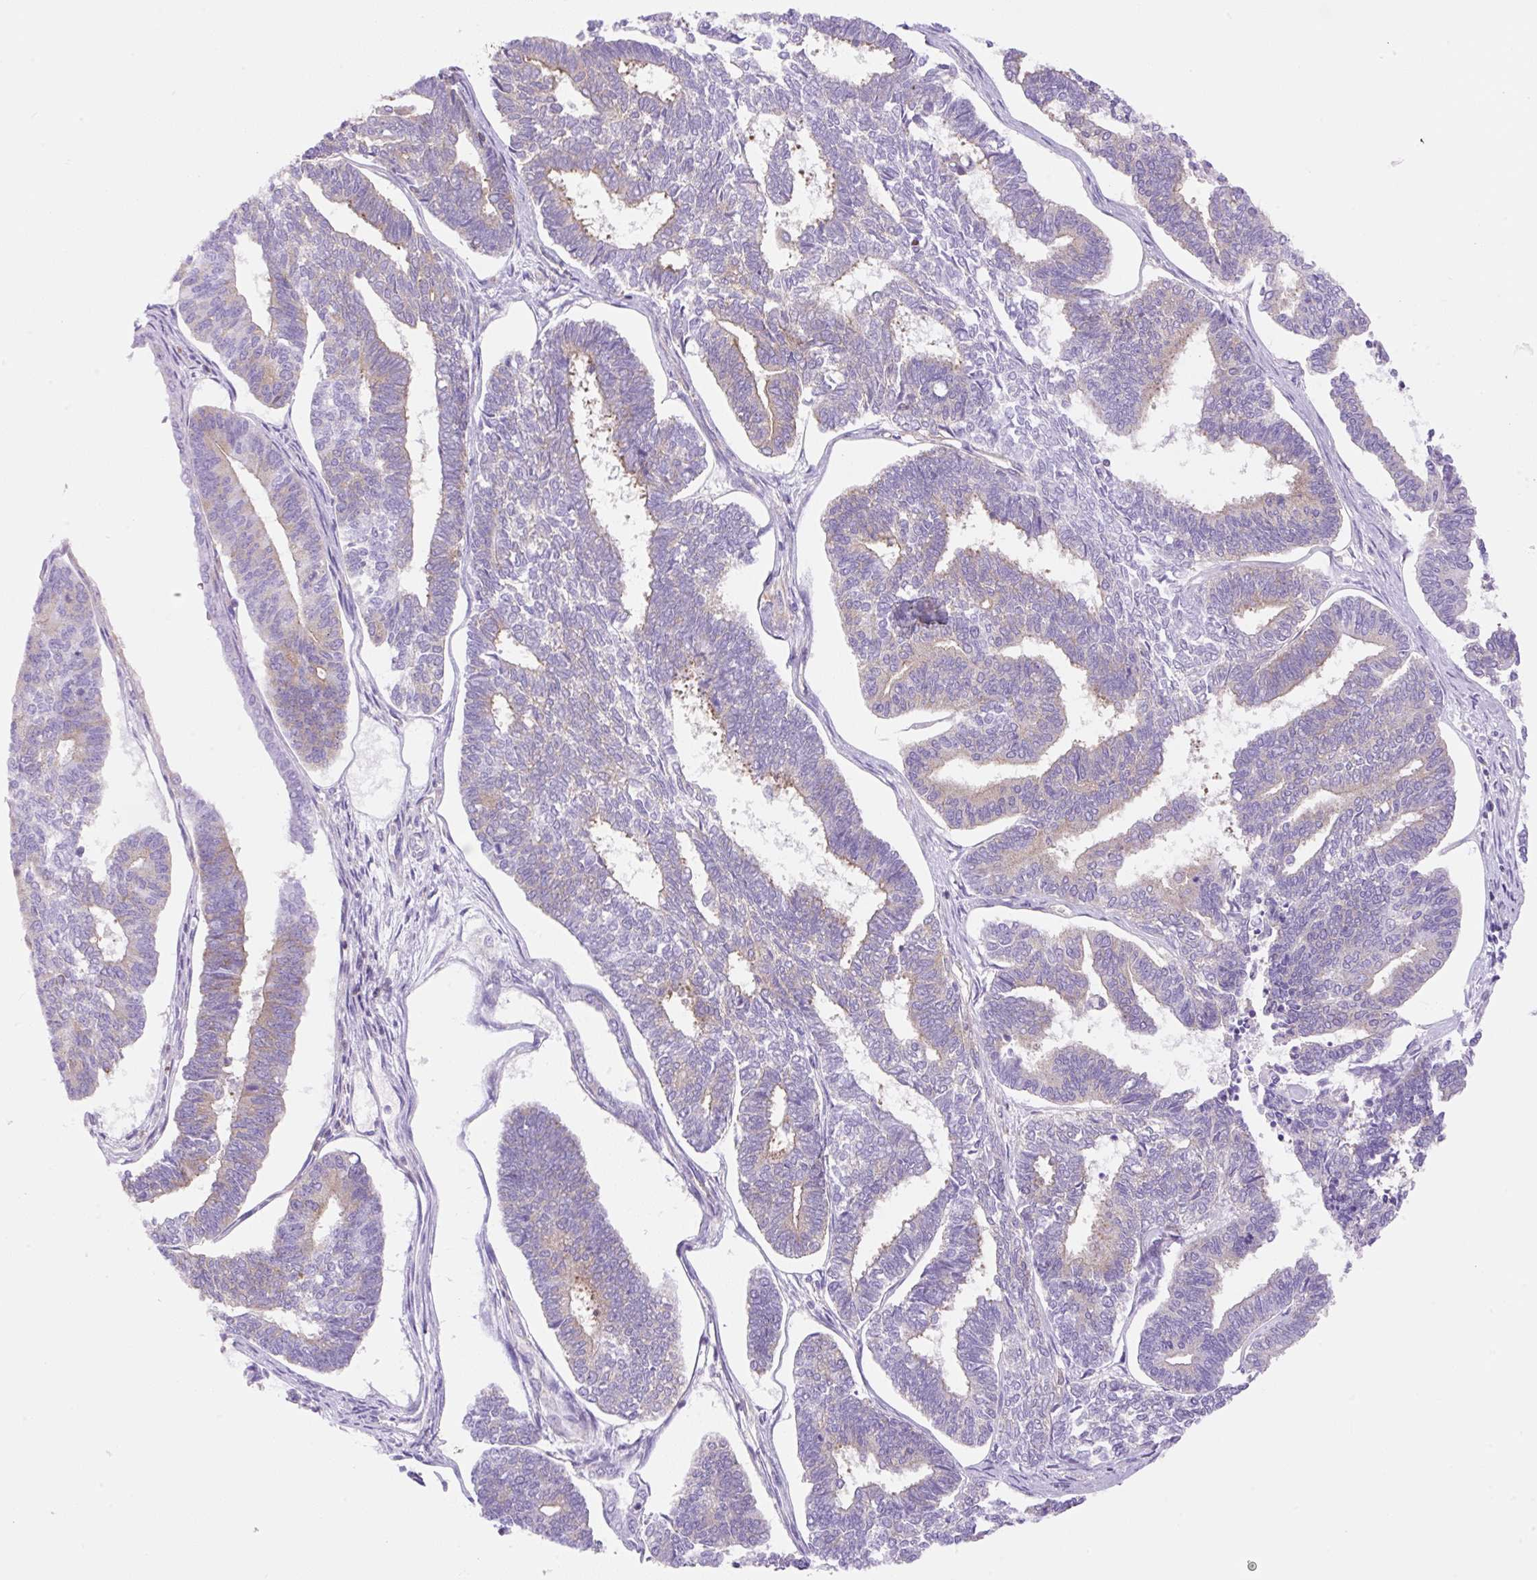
{"staining": {"intensity": "weak", "quantity": "<25%", "location": "cytoplasmic/membranous"}, "tissue": "endometrial cancer", "cell_type": "Tumor cells", "image_type": "cancer", "snomed": [{"axis": "morphology", "description": "Adenocarcinoma, NOS"}, {"axis": "topography", "description": "Endometrium"}], "caption": "Micrograph shows no protein expression in tumor cells of endometrial adenocarcinoma tissue. Nuclei are stained in blue.", "gene": "DNM2", "patient": {"sex": "female", "age": 70}}